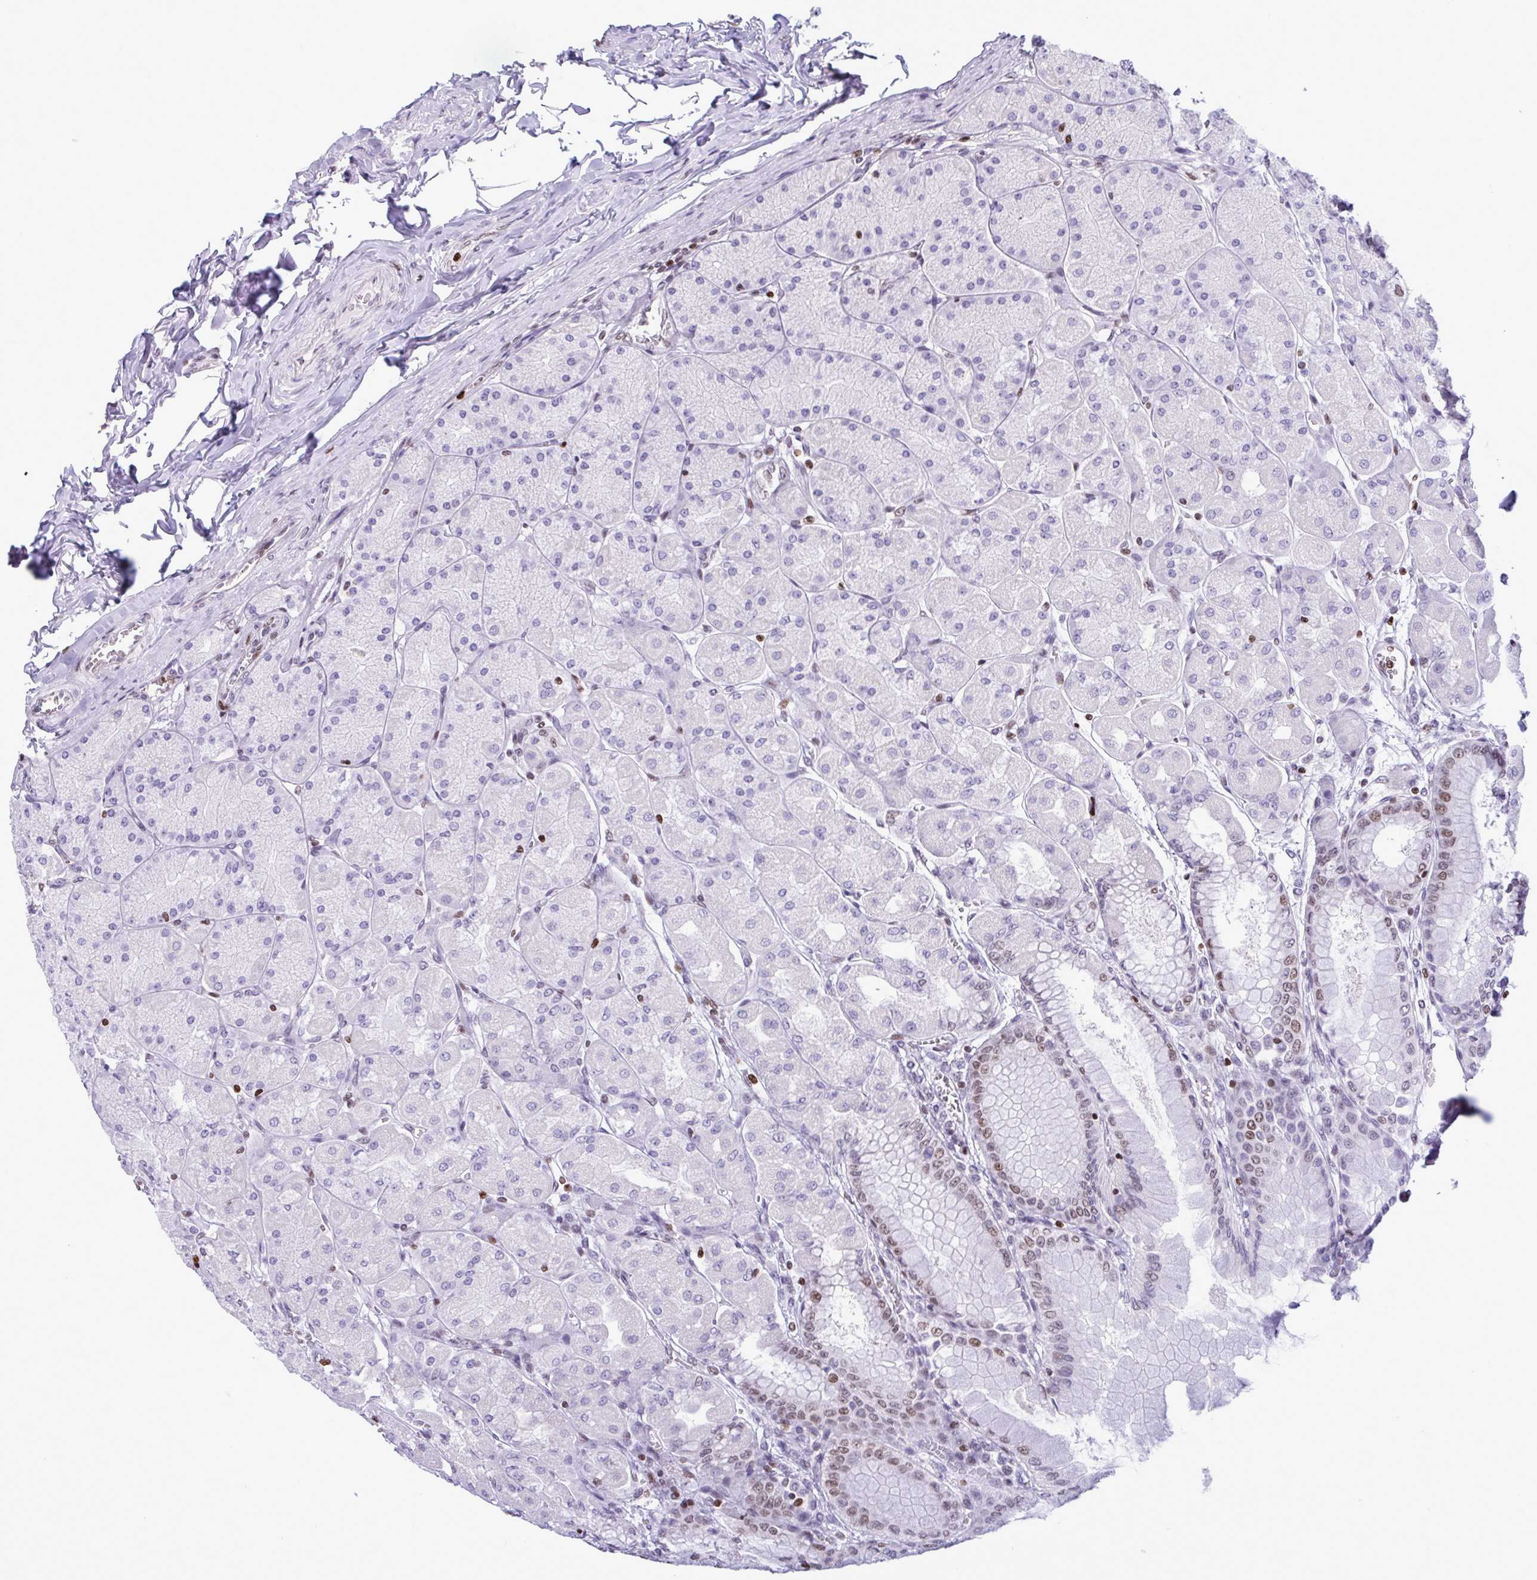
{"staining": {"intensity": "weak", "quantity": "<25%", "location": "nuclear"}, "tissue": "stomach", "cell_type": "Glandular cells", "image_type": "normal", "snomed": [{"axis": "morphology", "description": "Normal tissue, NOS"}, {"axis": "topography", "description": "Stomach, upper"}], "caption": "This is an immunohistochemistry image of benign human stomach. There is no staining in glandular cells.", "gene": "HMGB2", "patient": {"sex": "female", "age": 56}}